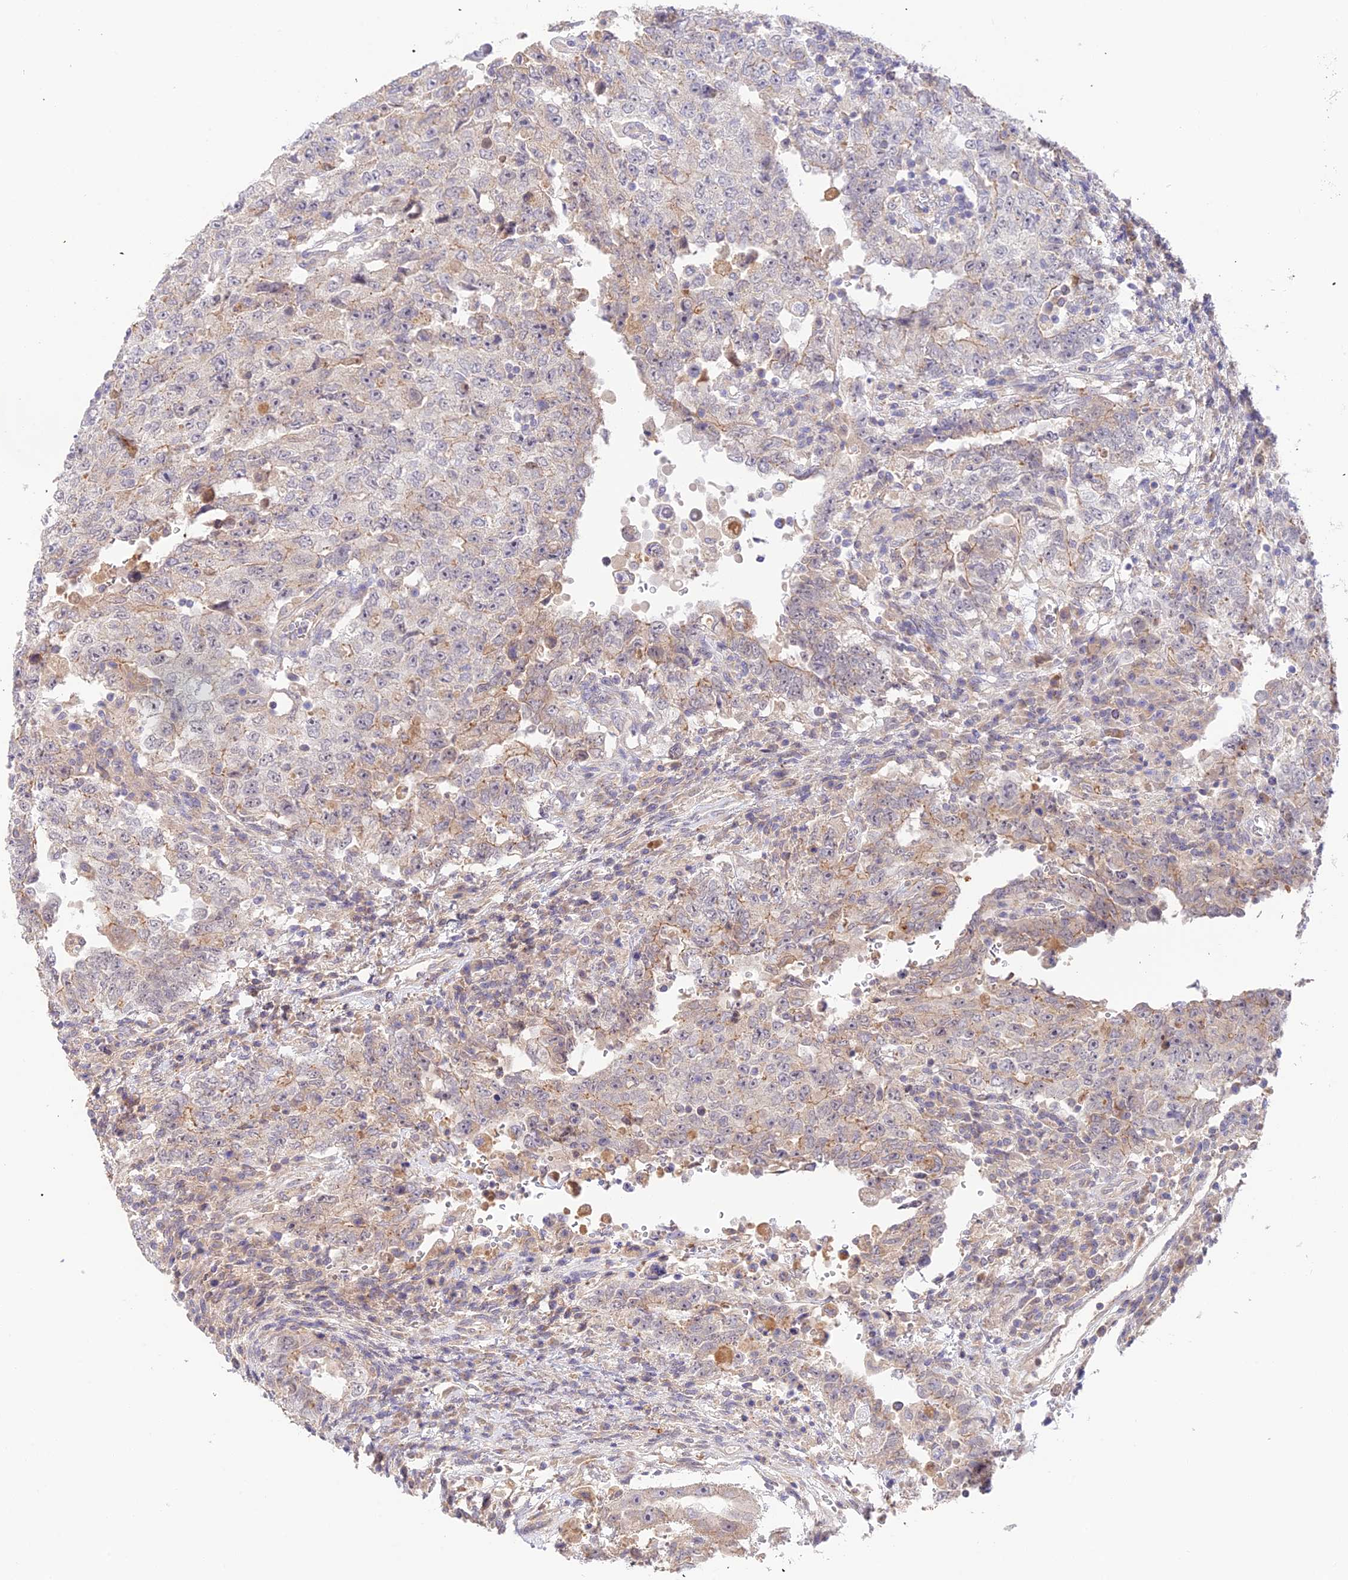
{"staining": {"intensity": "weak", "quantity": "<25%", "location": "cytoplasmic/membranous"}, "tissue": "testis cancer", "cell_type": "Tumor cells", "image_type": "cancer", "snomed": [{"axis": "morphology", "description": "Carcinoma, Embryonal, NOS"}, {"axis": "topography", "description": "Testis"}], "caption": "High magnification brightfield microscopy of testis cancer stained with DAB (3,3'-diaminobenzidine) (brown) and counterstained with hematoxylin (blue): tumor cells show no significant staining.", "gene": "CAMSAP3", "patient": {"sex": "male", "age": 26}}